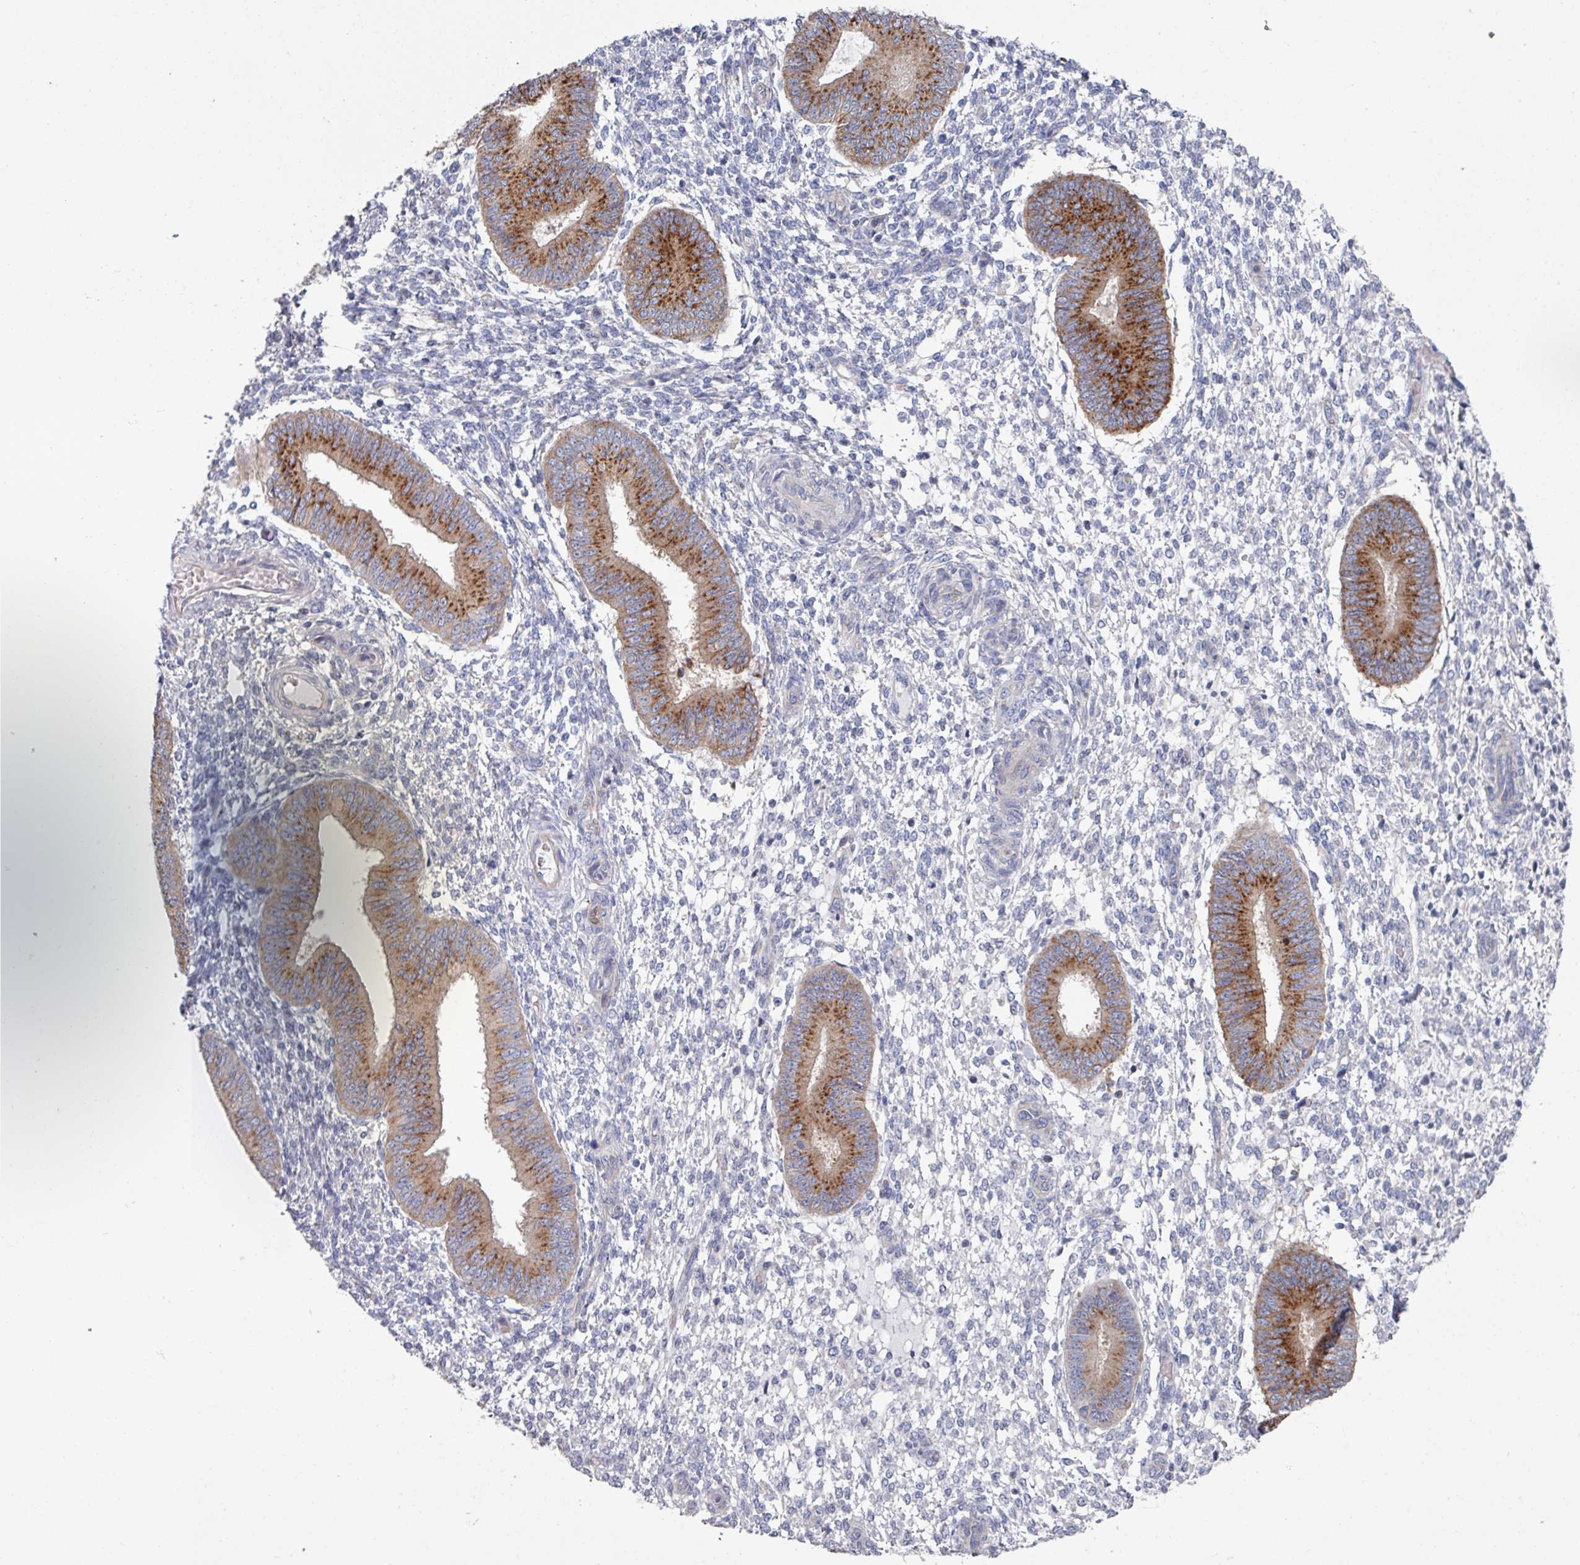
{"staining": {"intensity": "negative", "quantity": "none", "location": "none"}, "tissue": "endometrium", "cell_type": "Cells in endometrial stroma", "image_type": "normal", "snomed": [{"axis": "morphology", "description": "Normal tissue, NOS"}, {"axis": "topography", "description": "Endometrium"}], "caption": "Immunohistochemistry (IHC) photomicrograph of benign human endometrium stained for a protein (brown), which exhibits no positivity in cells in endometrial stroma.", "gene": "EFL1", "patient": {"sex": "female", "age": 49}}